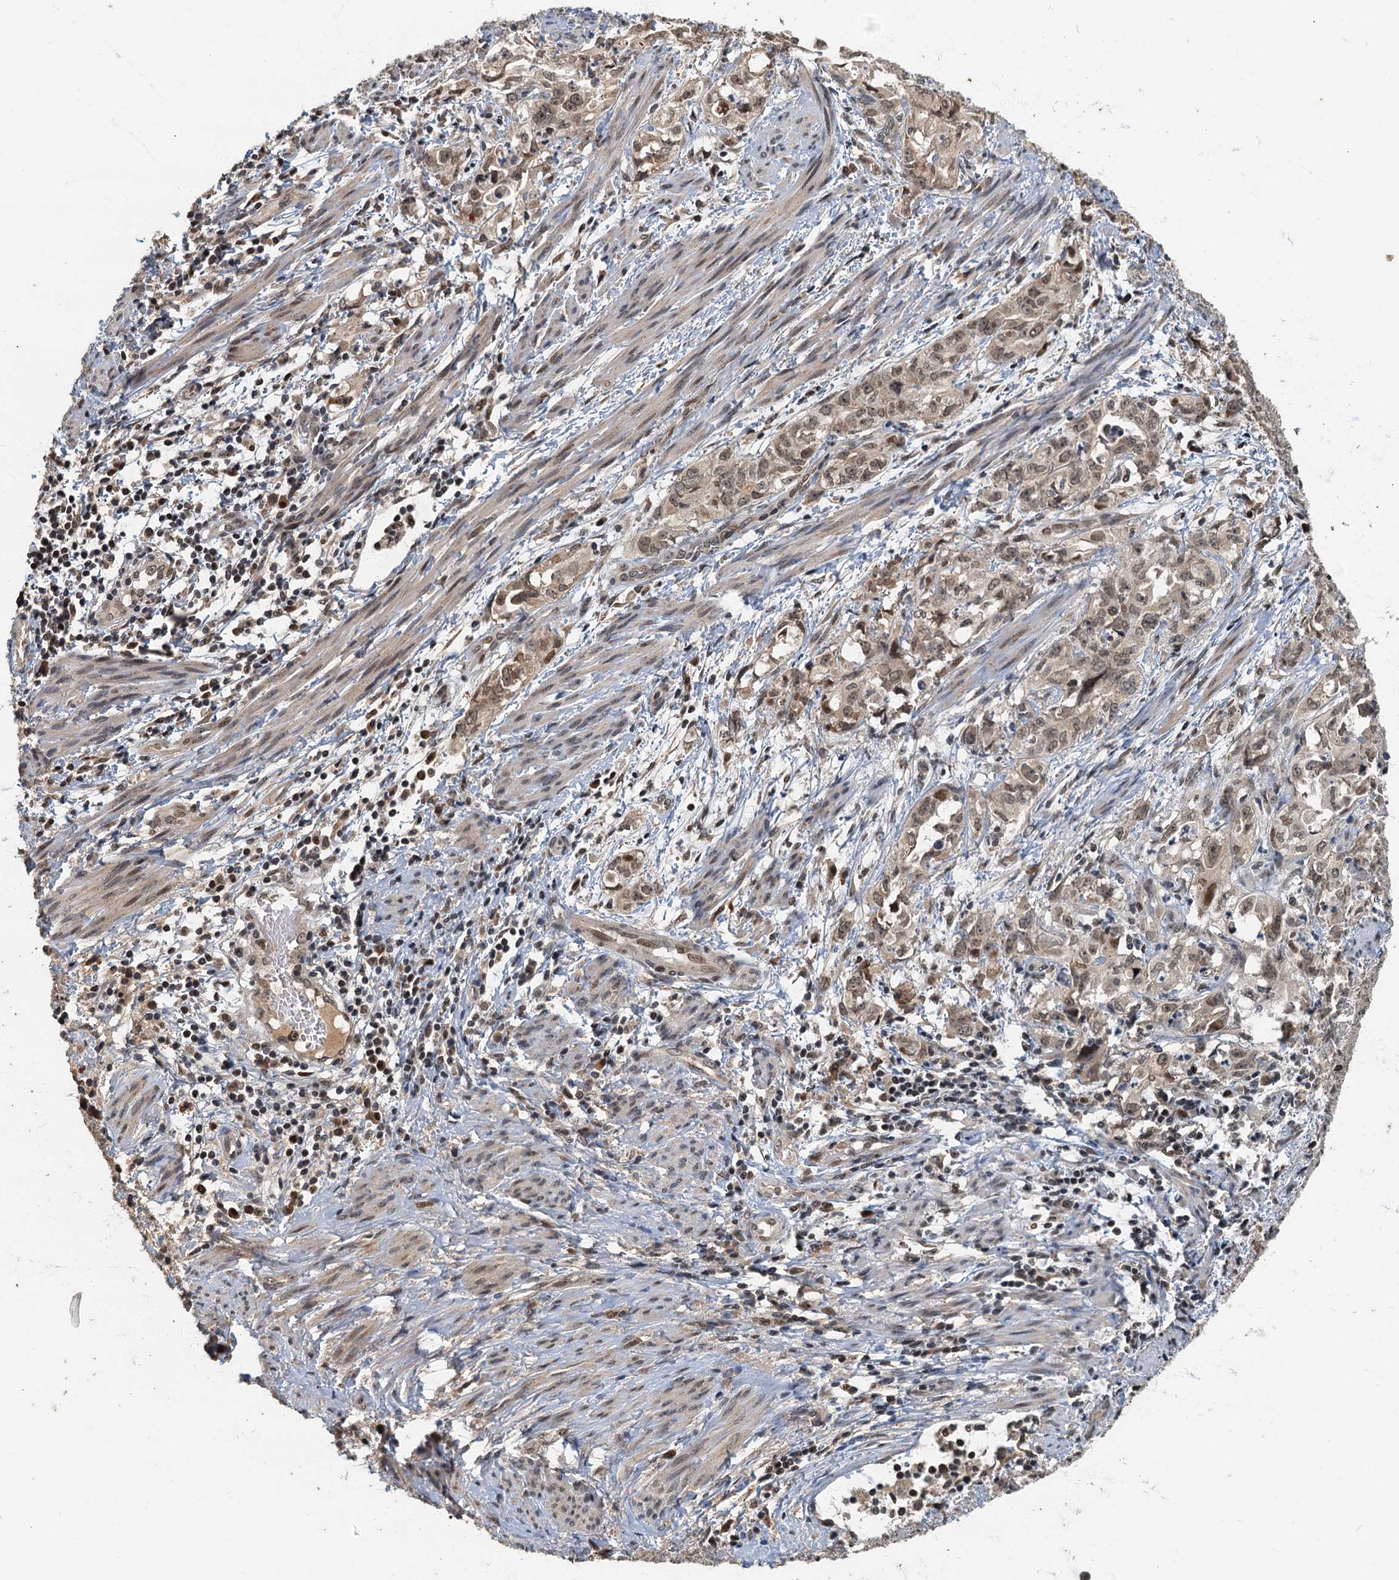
{"staining": {"intensity": "weak", "quantity": ">75%", "location": "nuclear"}, "tissue": "endometrial cancer", "cell_type": "Tumor cells", "image_type": "cancer", "snomed": [{"axis": "morphology", "description": "Adenocarcinoma, NOS"}, {"axis": "topography", "description": "Endometrium"}], "caption": "A histopathology image of human endometrial cancer stained for a protein reveals weak nuclear brown staining in tumor cells. (brown staining indicates protein expression, while blue staining denotes nuclei).", "gene": "CKAP2L", "patient": {"sex": "female", "age": 65}}